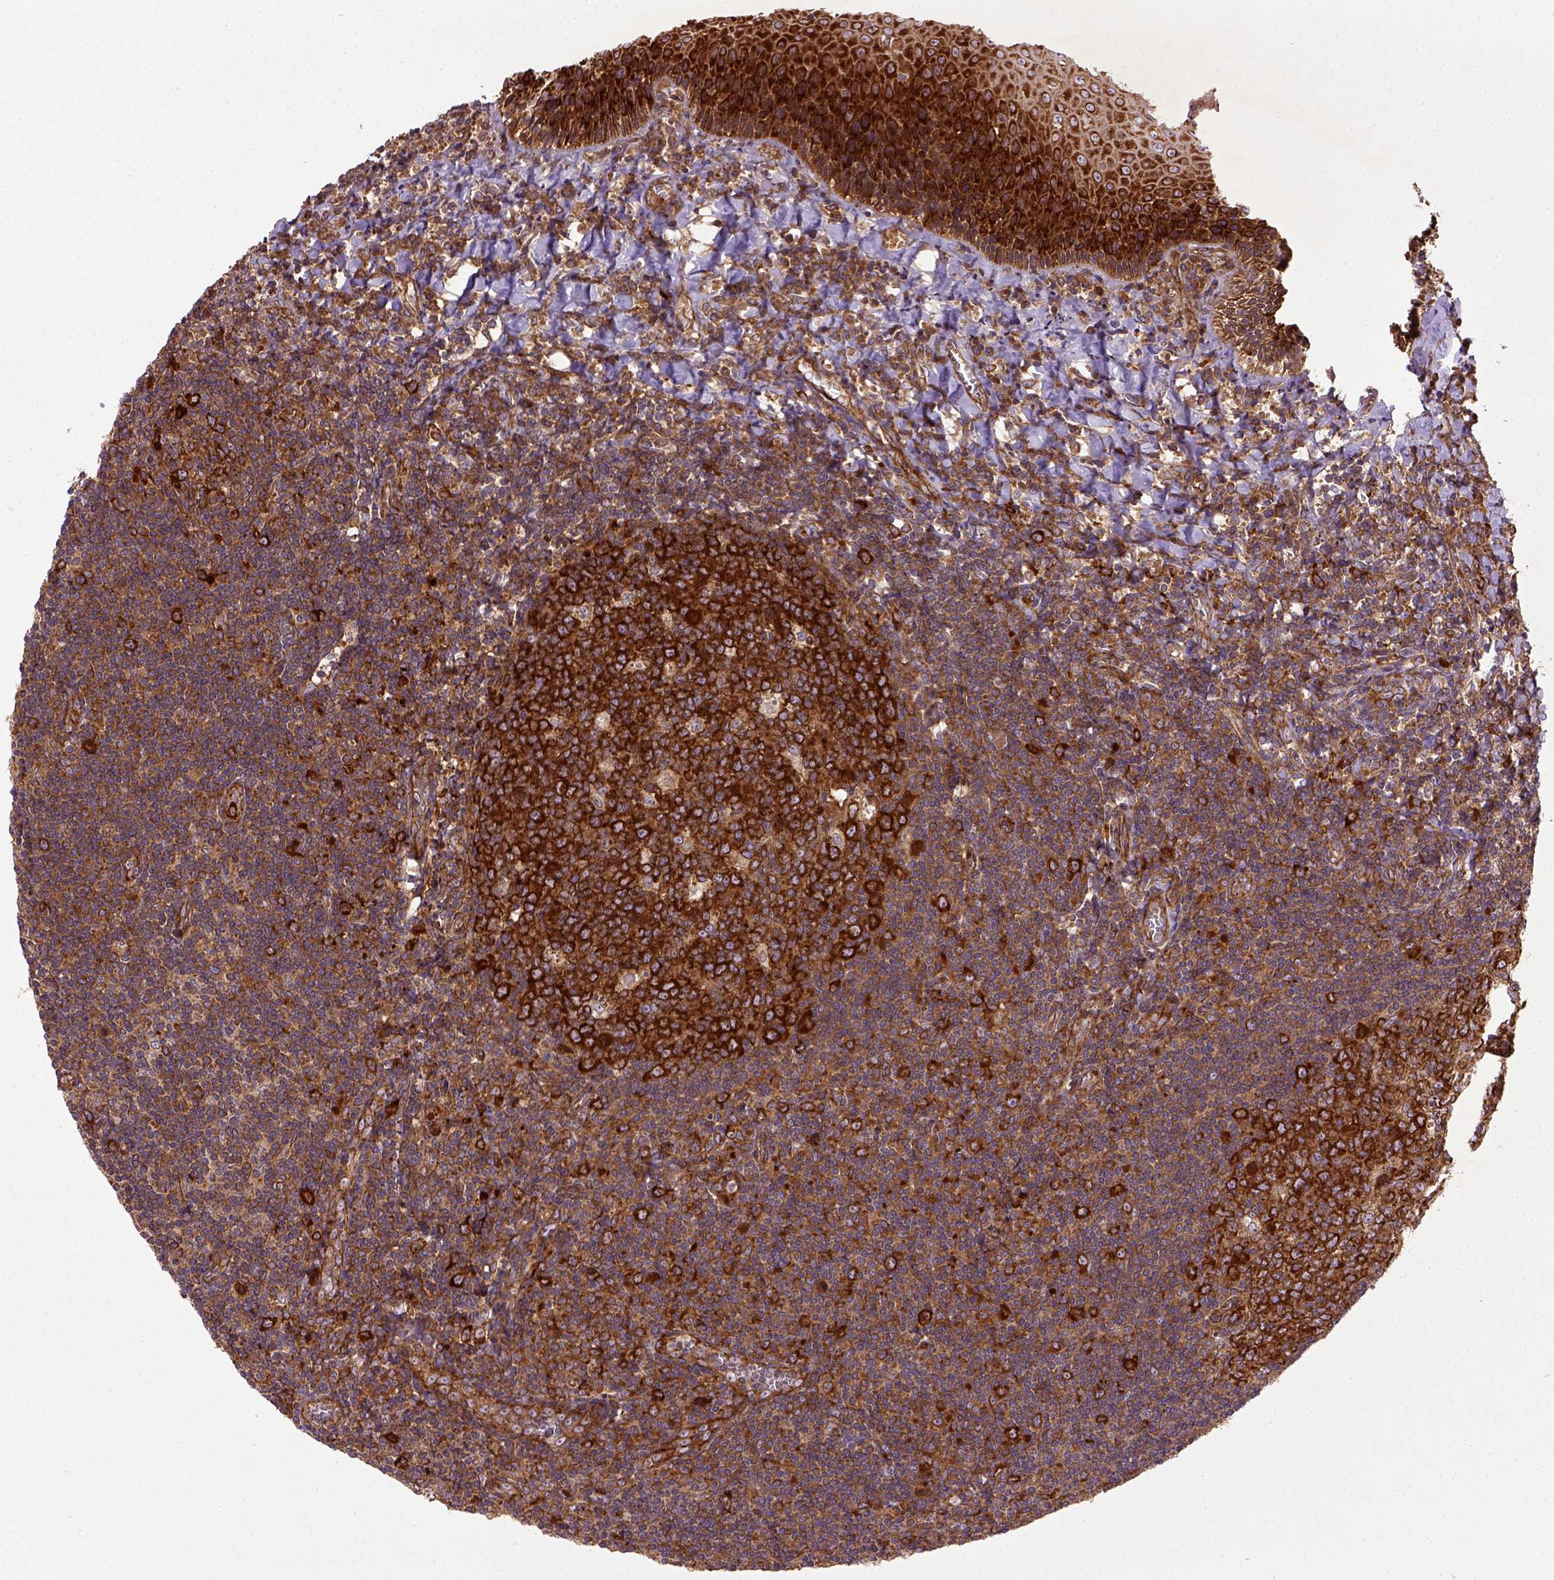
{"staining": {"intensity": "strong", "quantity": ">75%", "location": "cytoplasmic/membranous"}, "tissue": "tonsil", "cell_type": "Germinal center cells", "image_type": "normal", "snomed": [{"axis": "morphology", "description": "Normal tissue, NOS"}, {"axis": "morphology", "description": "Inflammation, NOS"}, {"axis": "topography", "description": "Tonsil"}], "caption": "Protein staining of normal tonsil demonstrates strong cytoplasmic/membranous positivity in about >75% of germinal center cells.", "gene": "CAPRIN1", "patient": {"sex": "female", "age": 31}}